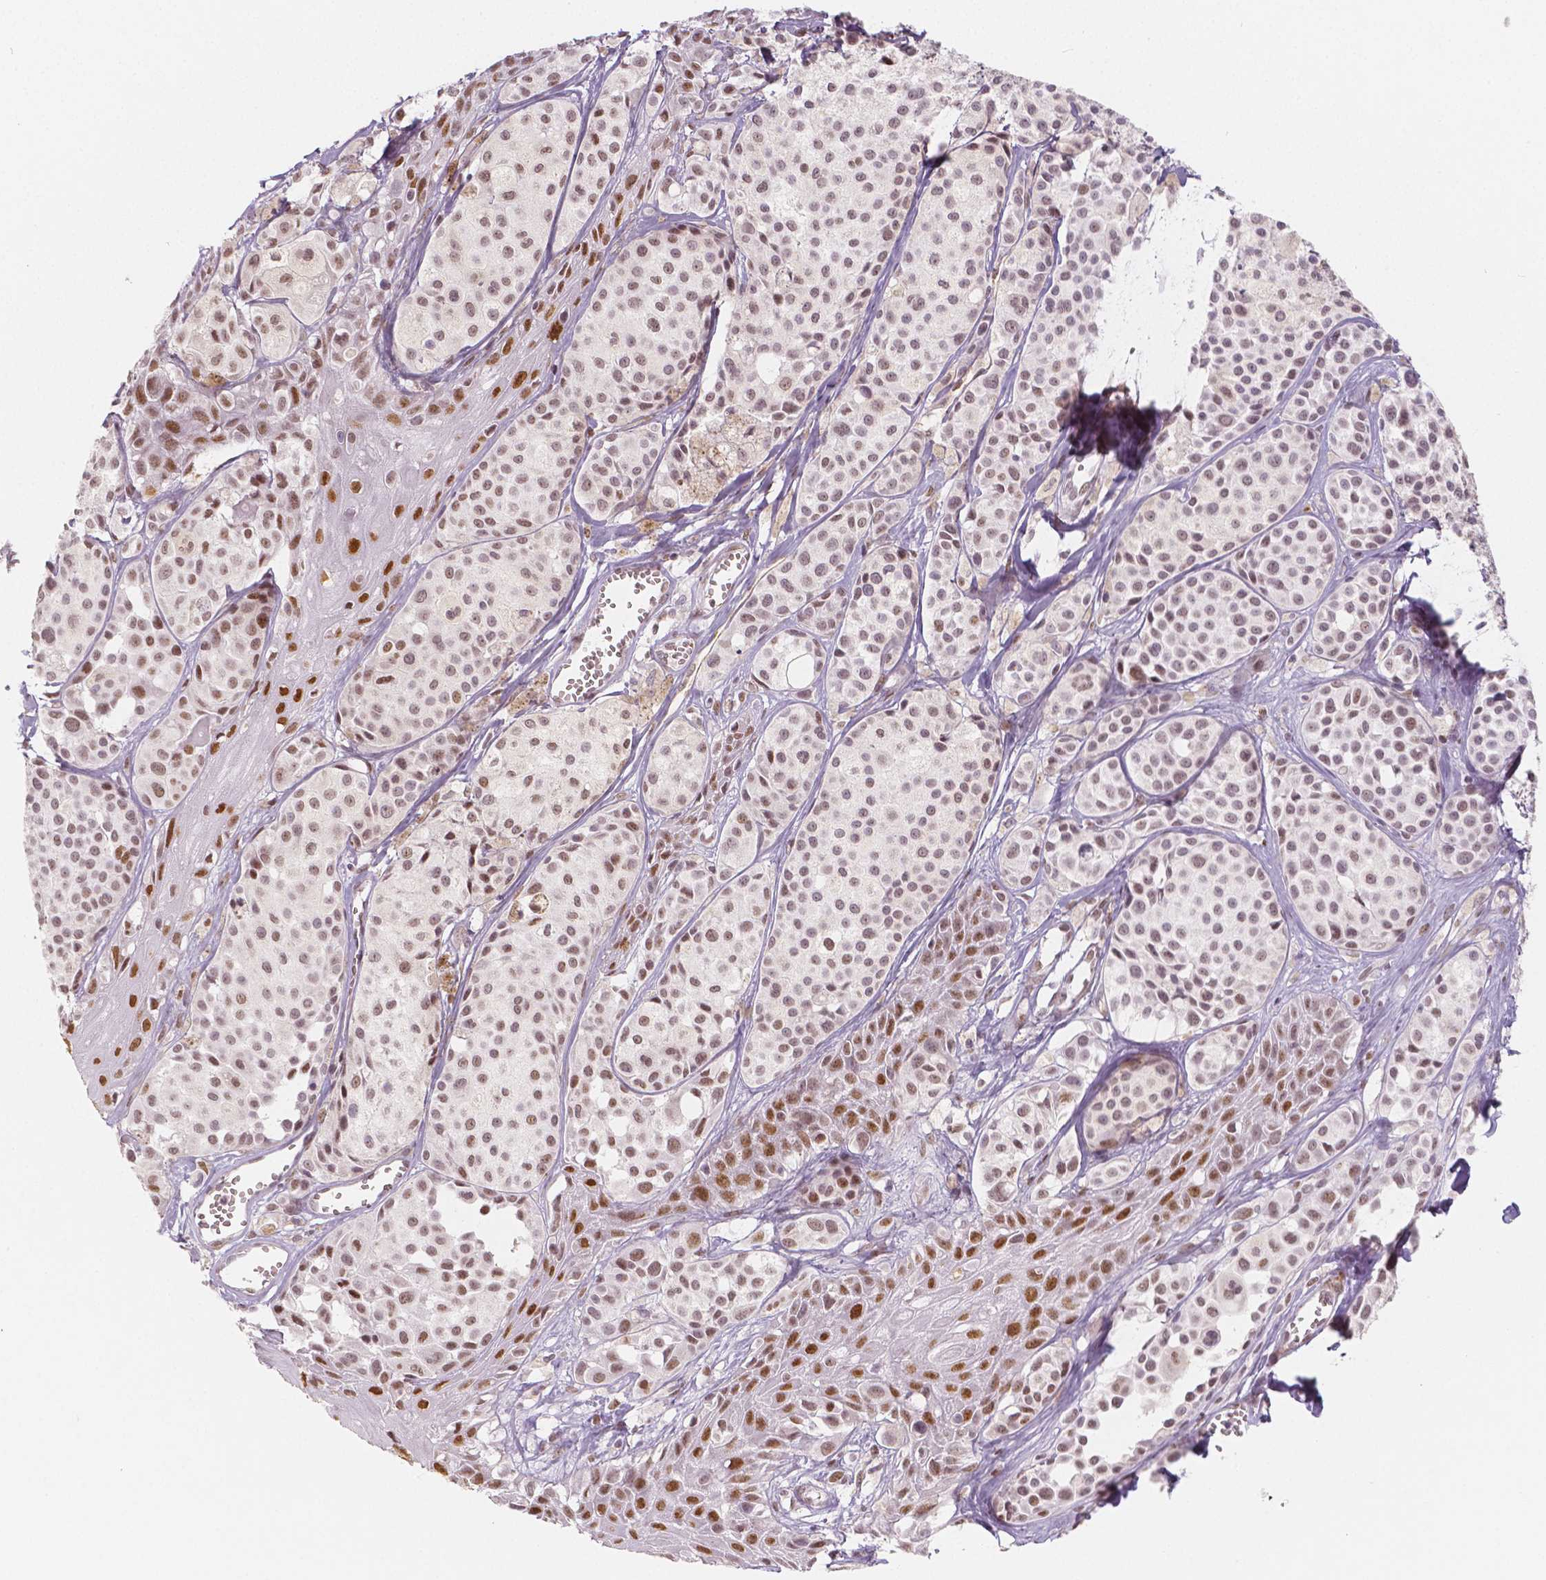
{"staining": {"intensity": "moderate", "quantity": "25%-75%", "location": "nuclear"}, "tissue": "melanoma", "cell_type": "Tumor cells", "image_type": "cancer", "snomed": [{"axis": "morphology", "description": "Malignant melanoma, NOS"}, {"axis": "topography", "description": "Skin"}], "caption": "Immunohistochemistry of melanoma reveals medium levels of moderate nuclear positivity in approximately 25%-75% of tumor cells.", "gene": "KDM5B", "patient": {"sex": "male", "age": 77}}